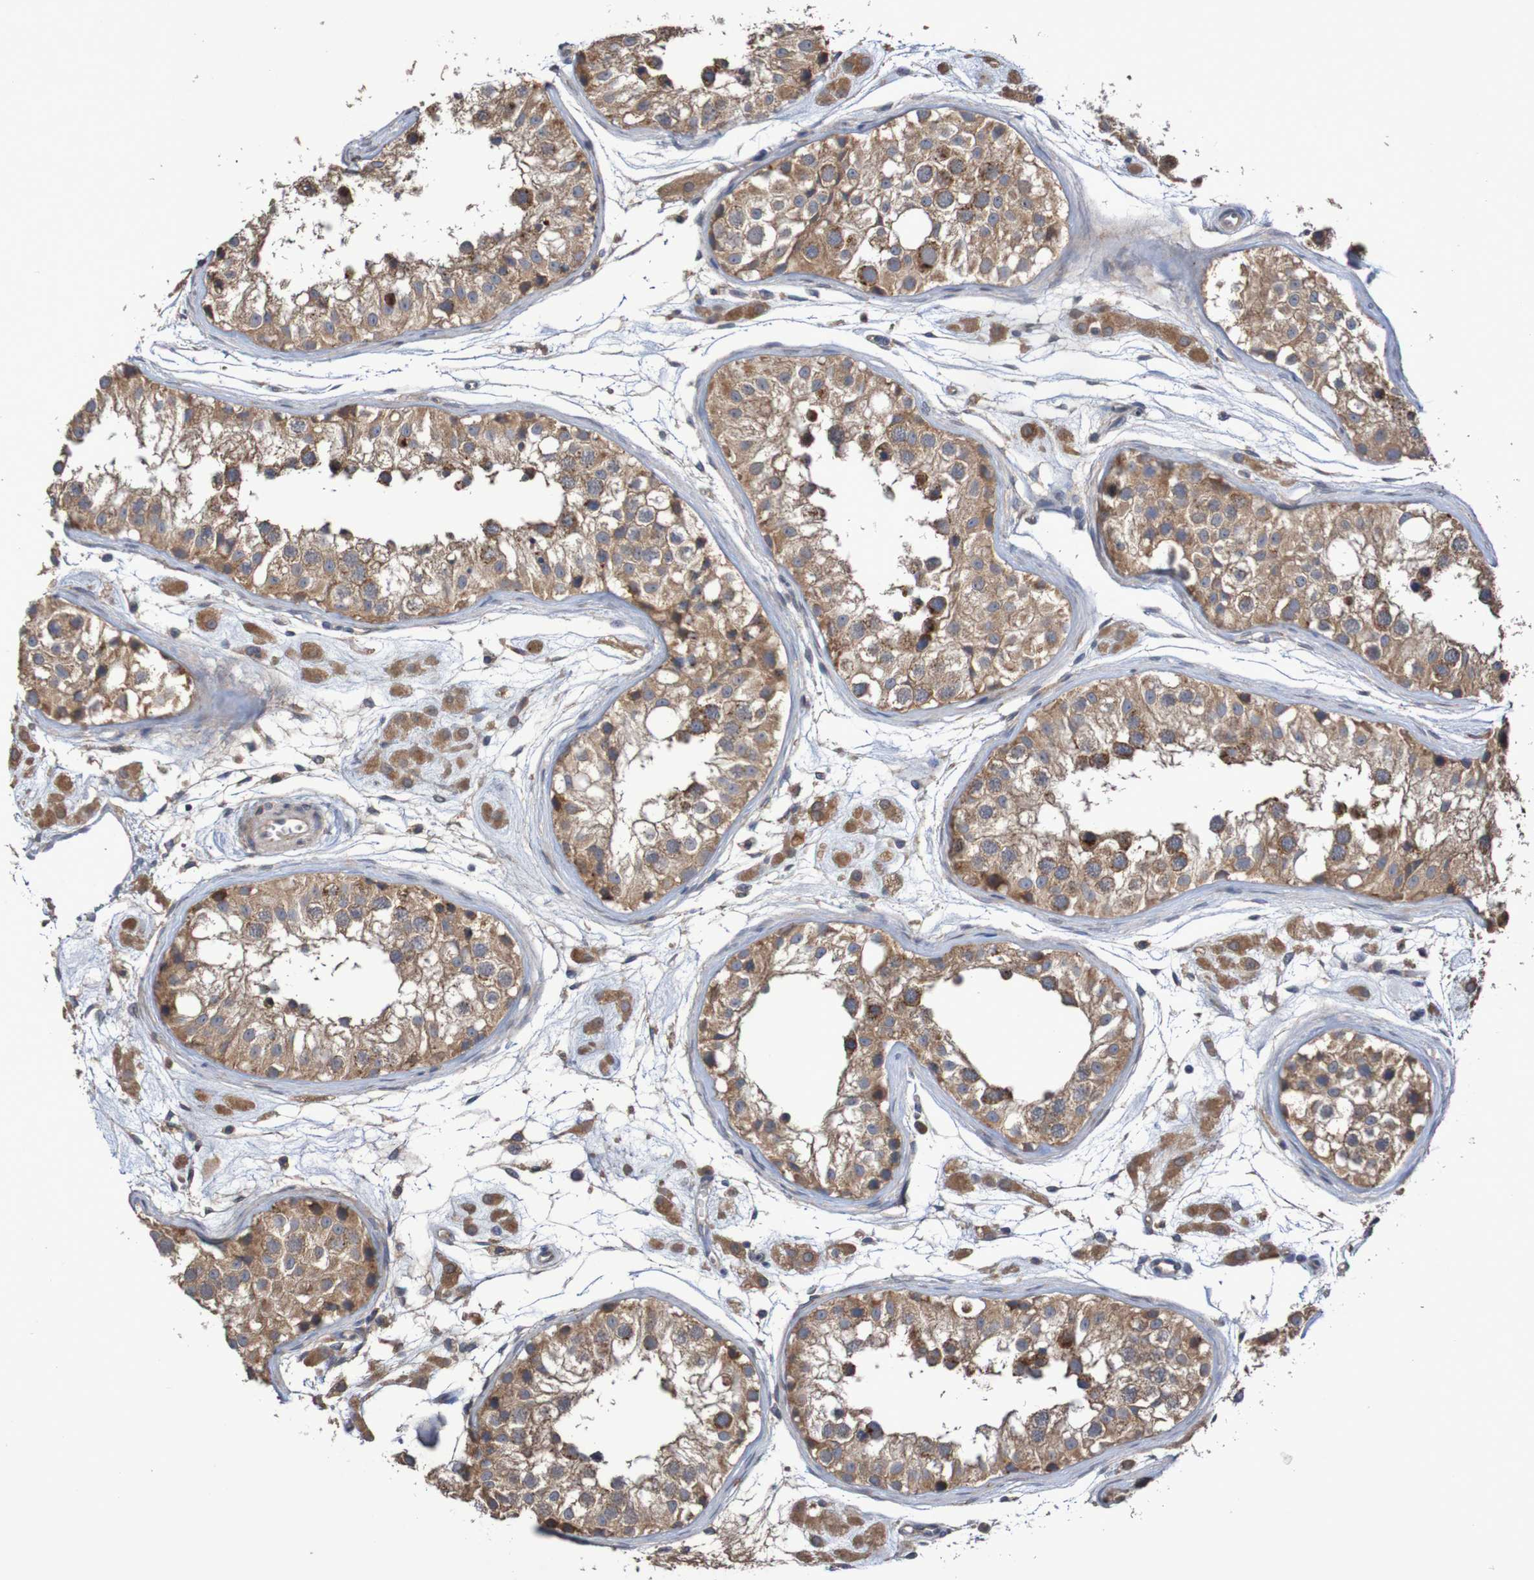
{"staining": {"intensity": "moderate", "quantity": ">75%", "location": "cytoplasmic/membranous"}, "tissue": "testis", "cell_type": "Cells in seminiferous ducts", "image_type": "normal", "snomed": [{"axis": "morphology", "description": "Normal tissue, NOS"}, {"axis": "morphology", "description": "Adenocarcinoma, metastatic, NOS"}, {"axis": "topography", "description": "Testis"}], "caption": "Cells in seminiferous ducts exhibit medium levels of moderate cytoplasmic/membranous positivity in about >75% of cells in benign human testis. (DAB IHC, brown staining for protein, blue staining for nuclei).", "gene": "PHYH", "patient": {"sex": "male", "age": 26}}